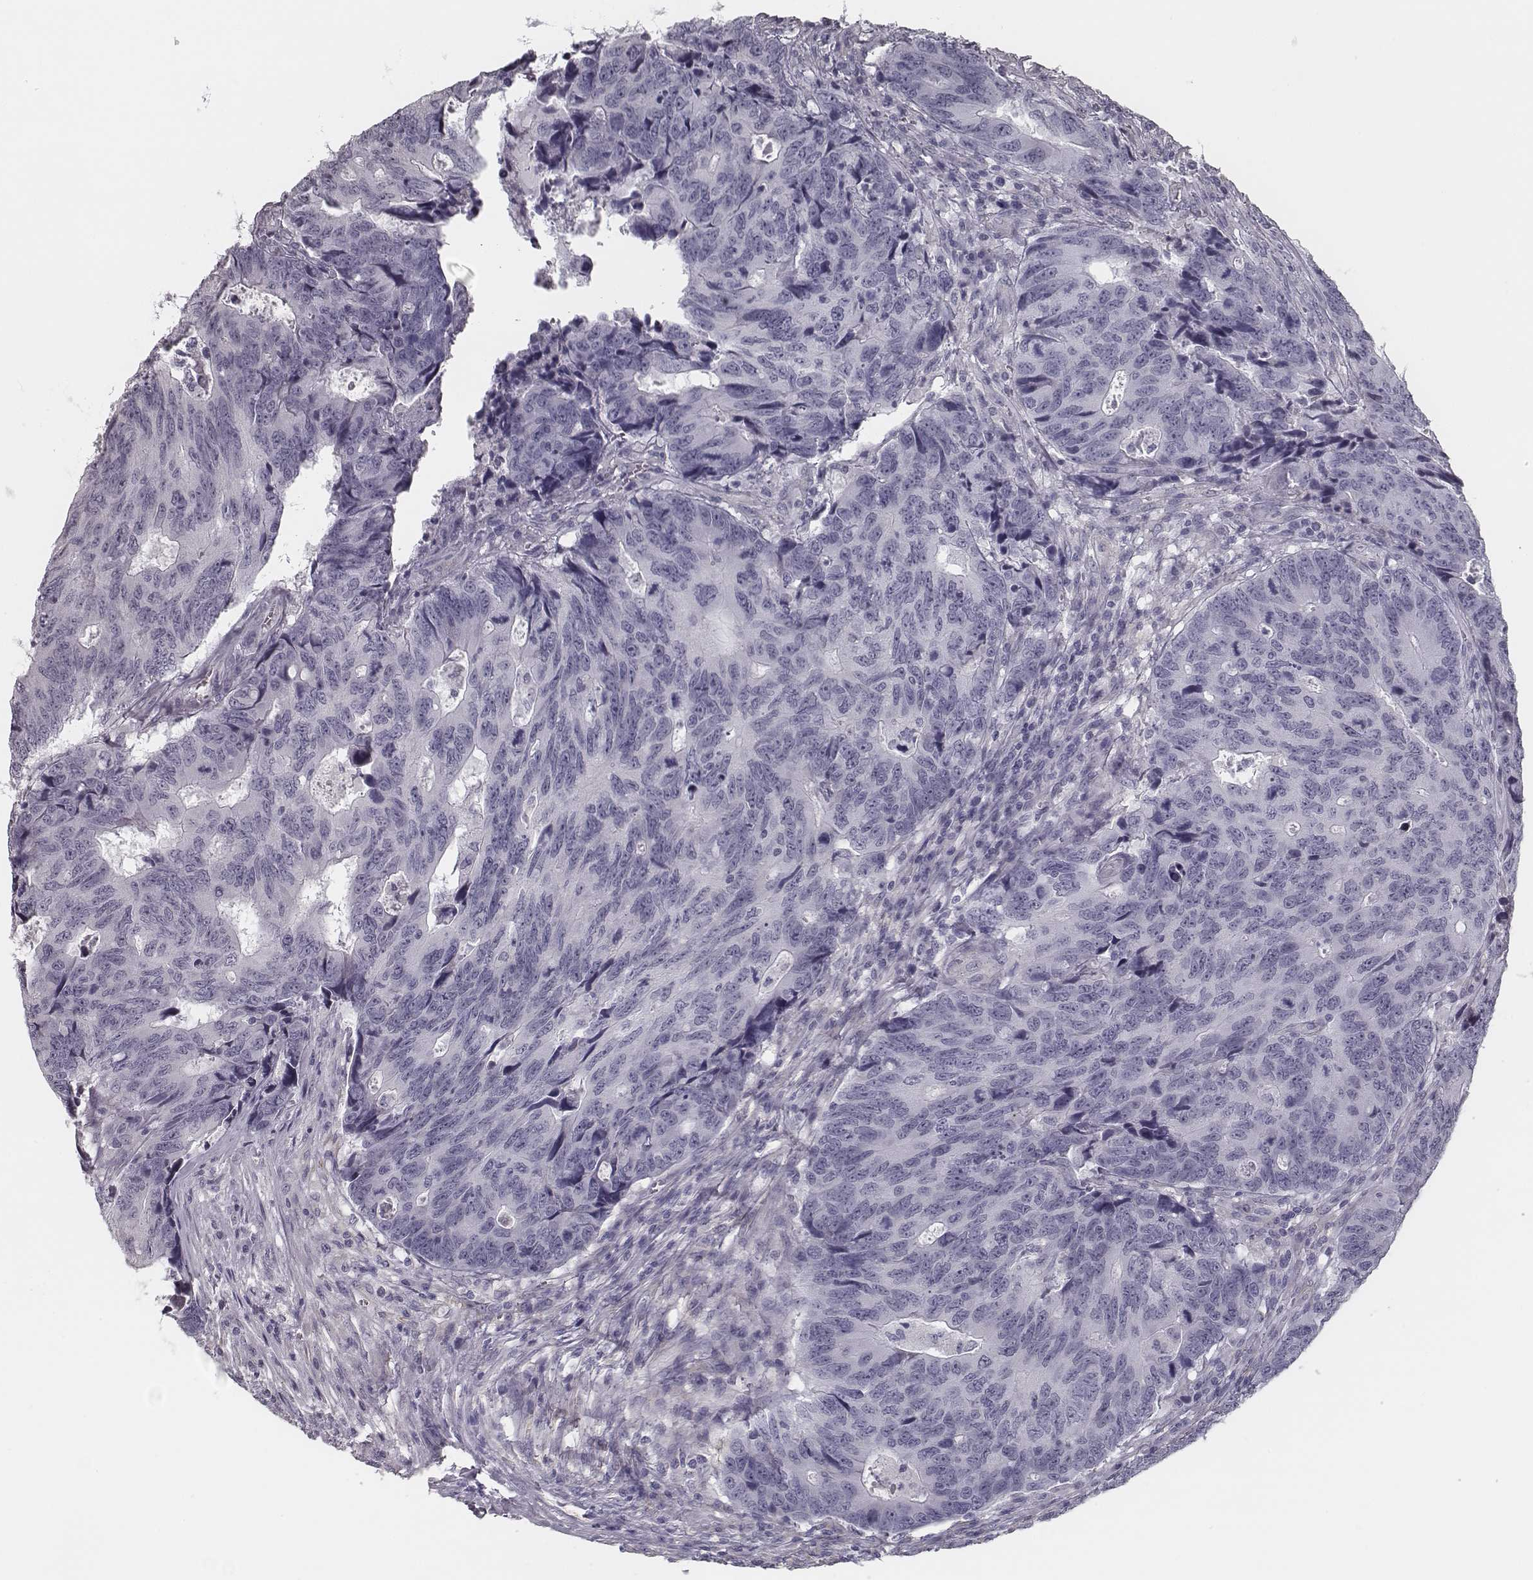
{"staining": {"intensity": "negative", "quantity": "none", "location": "none"}, "tissue": "colorectal cancer", "cell_type": "Tumor cells", "image_type": "cancer", "snomed": [{"axis": "morphology", "description": "Adenocarcinoma, NOS"}, {"axis": "topography", "description": "Colon"}], "caption": "Immunohistochemistry (IHC) photomicrograph of neoplastic tissue: human colorectal cancer (adenocarcinoma) stained with DAB exhibits no significant protein positivity in tumor cells. Nuclei are stained in blue.", "gene": "SEPTIN14", "patient": {"sex": "female", "age": 77}}